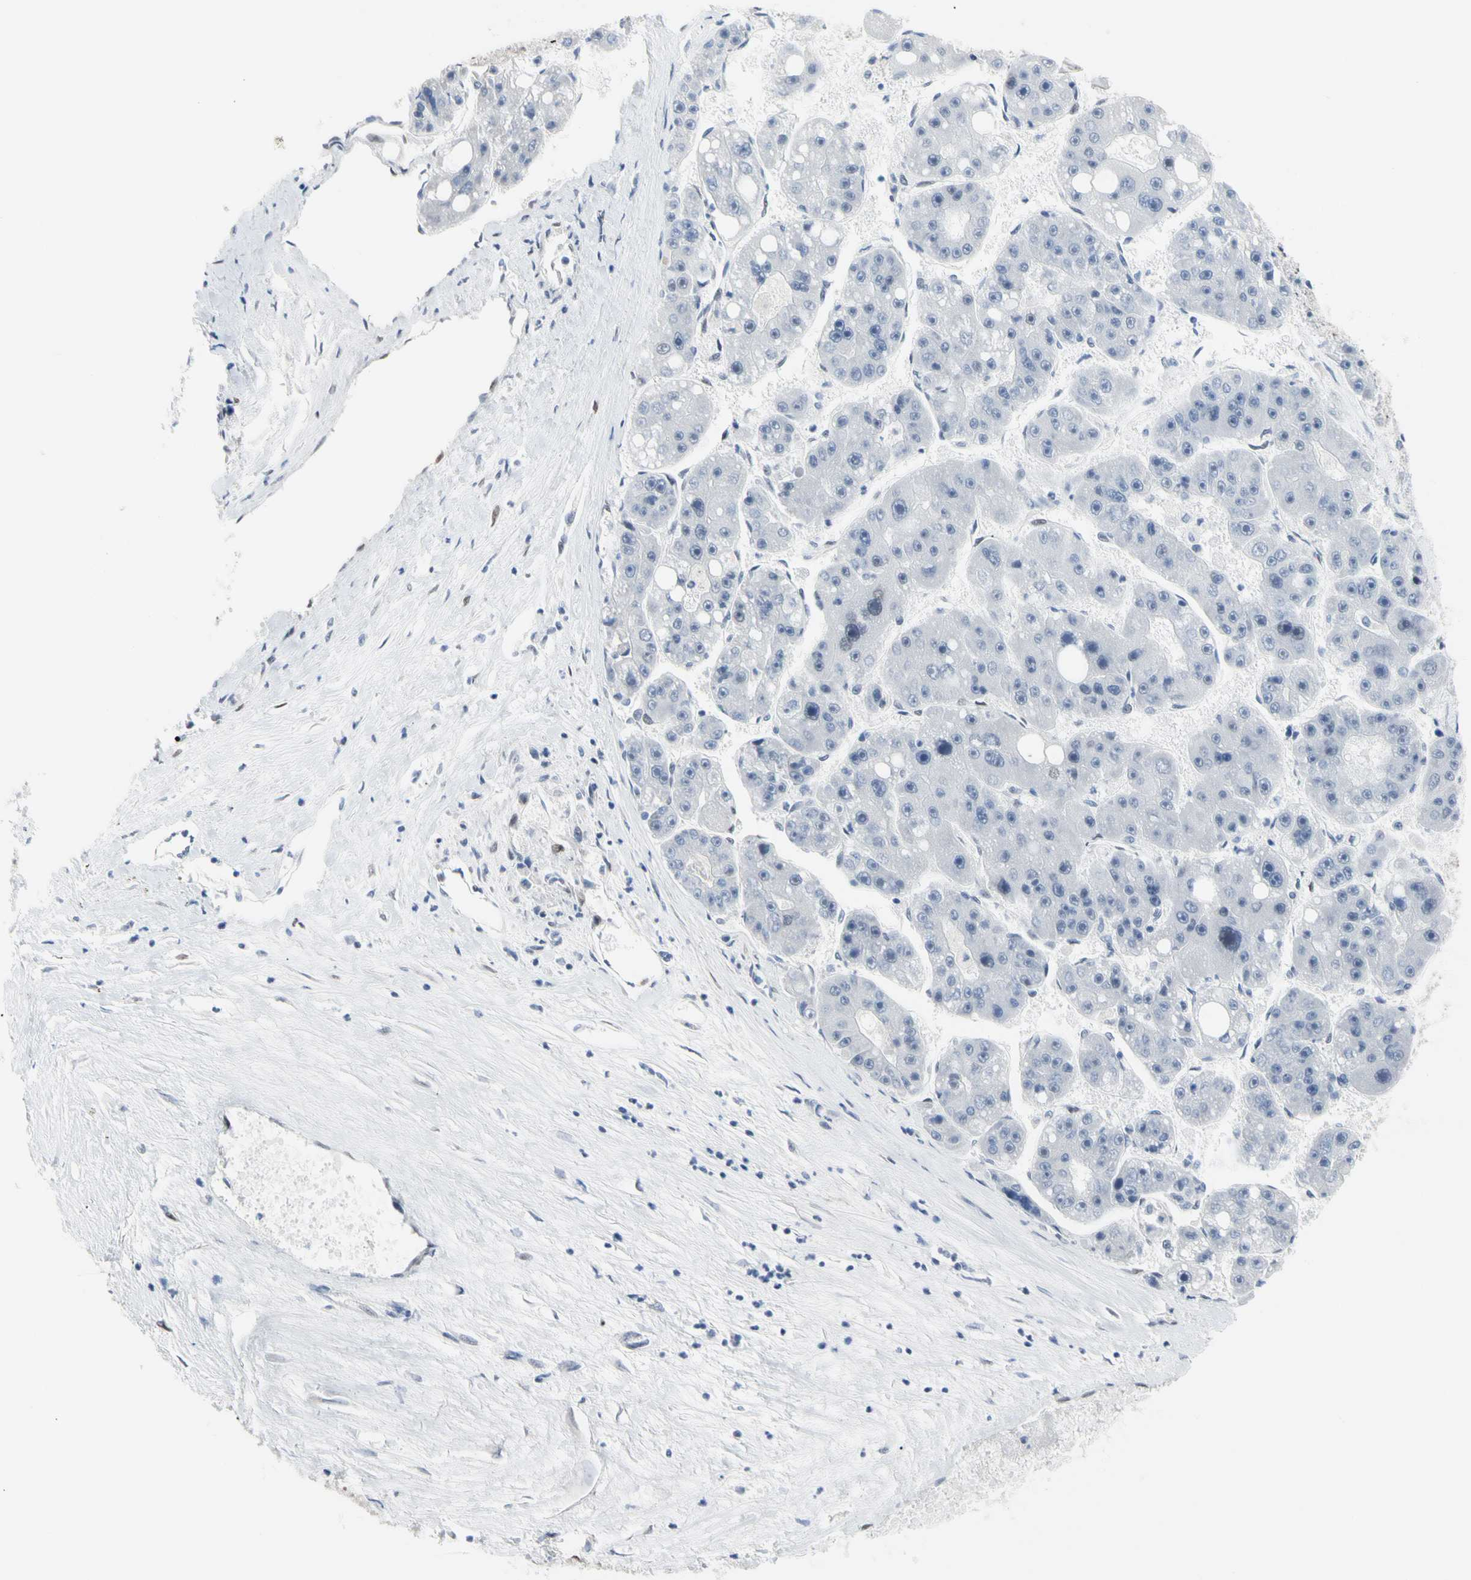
{"staining": {"intensity": "negative", "quantity": "none", "location": "none"}, "tissue": "liver cancer", "cell_type": "Tumor cells", "image_type": "cancer", "snomed": [{"axis": "morphology", "description": "Carcinoma, Hepatocellular, NOS"}, {"axis": "topography", "description": "Liver"}], "caption": "DAB (3,3'-diaminobenzidine) immunohistochemical staining of hepatocellular carcinoma (liver) reveals no significant expression in tumor cells.", "gene": "FAM98B", "patient": {"sex": "female", "age": 61}}